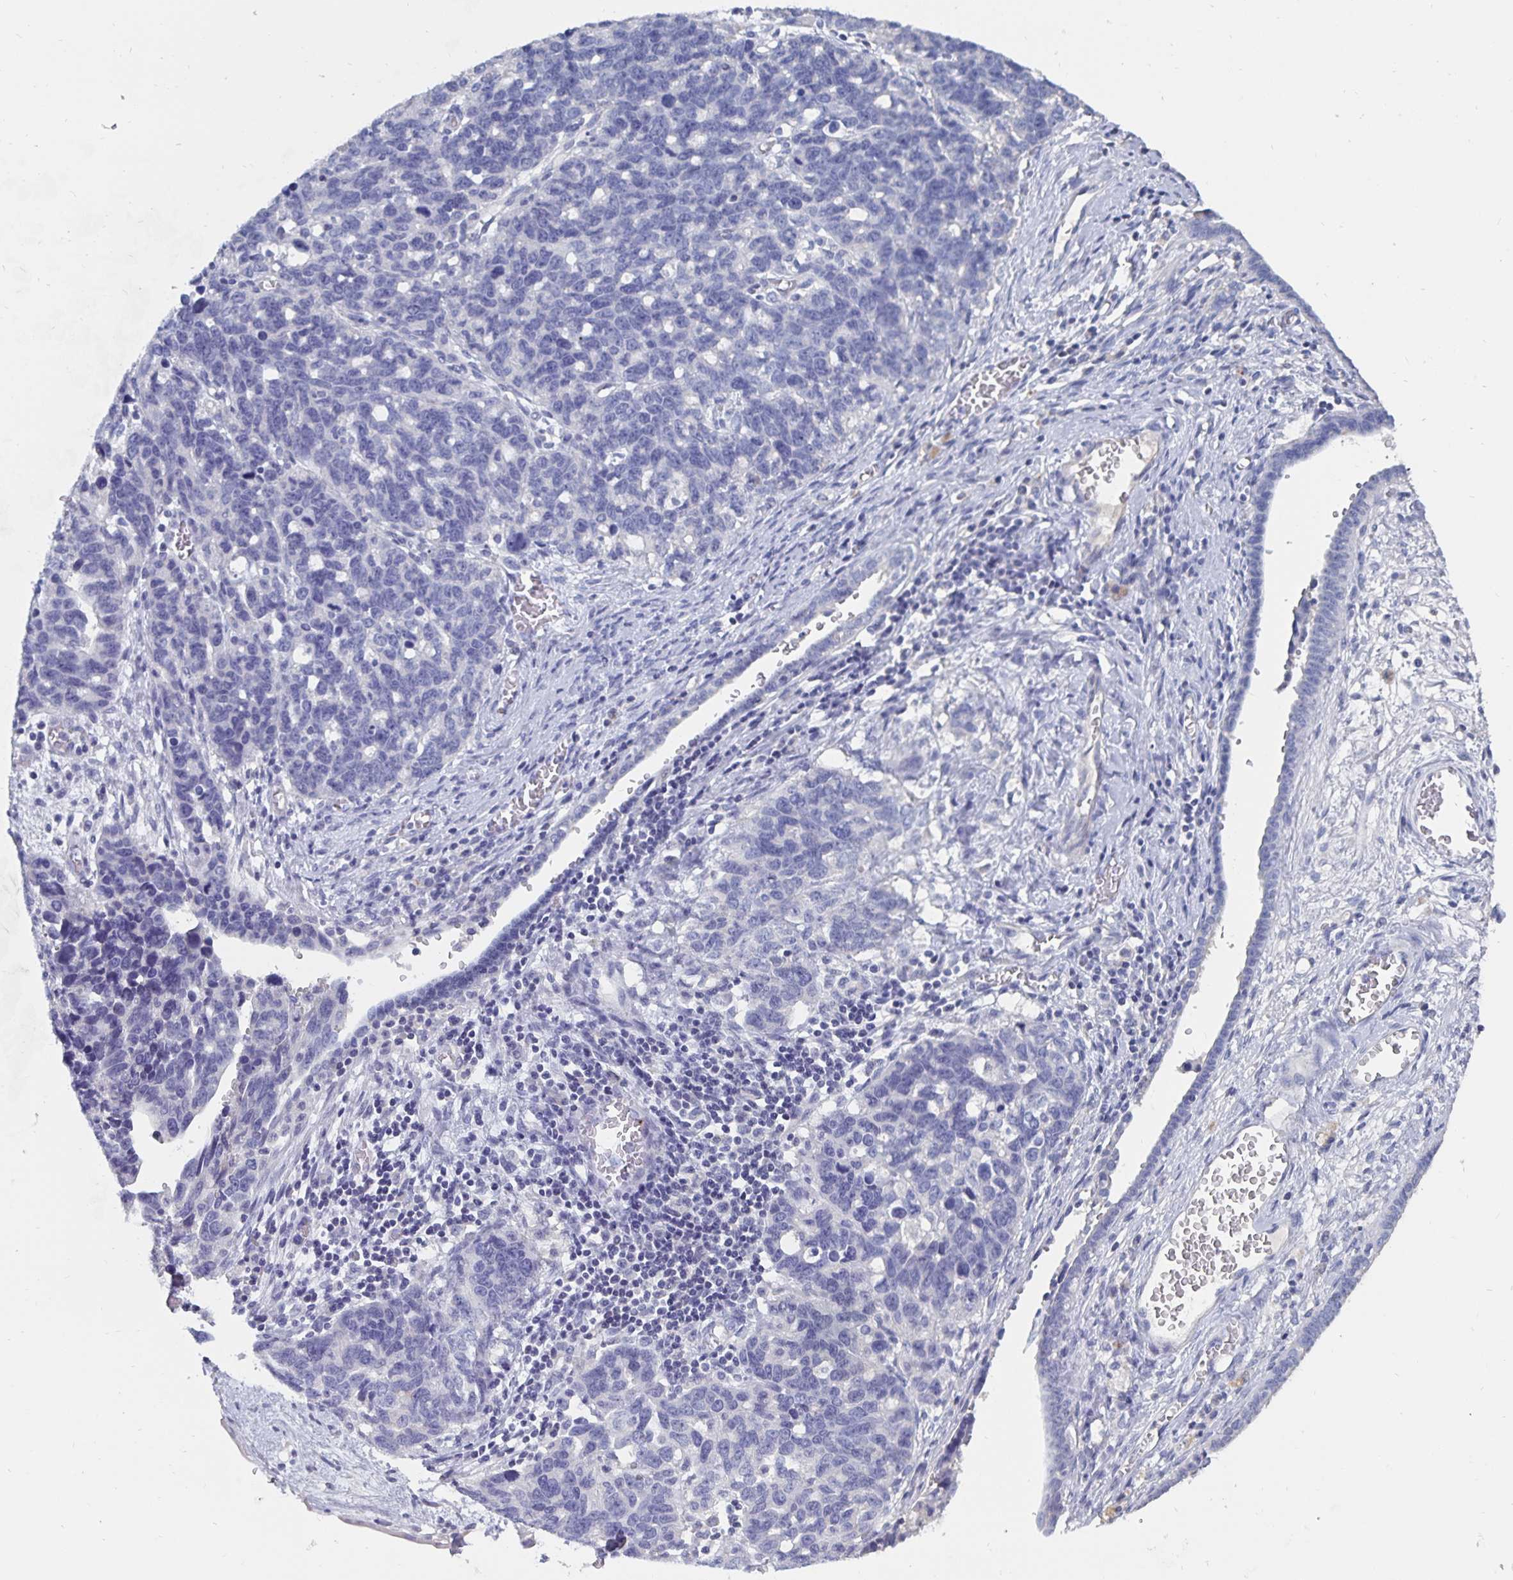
{"staining": {"intensity": "negative", "quantity": "none", "location": "none"}, "tissue": "ovarian cancer", "cell_type": "Tumor cells", "image_type": "cancer", "snomed": [{"axis": "morphology", "description": "Cystadenocarcinoma, serous, NOS"}, {"axis": "topography", "description": "Ovary"}], "caption": "The micrograph exhibits no significant staining in tumor cells of ovarian serous cystadenocarcinoma.", "gene": "CFAP69", "patient": {"sex": "female", "age": 69}}